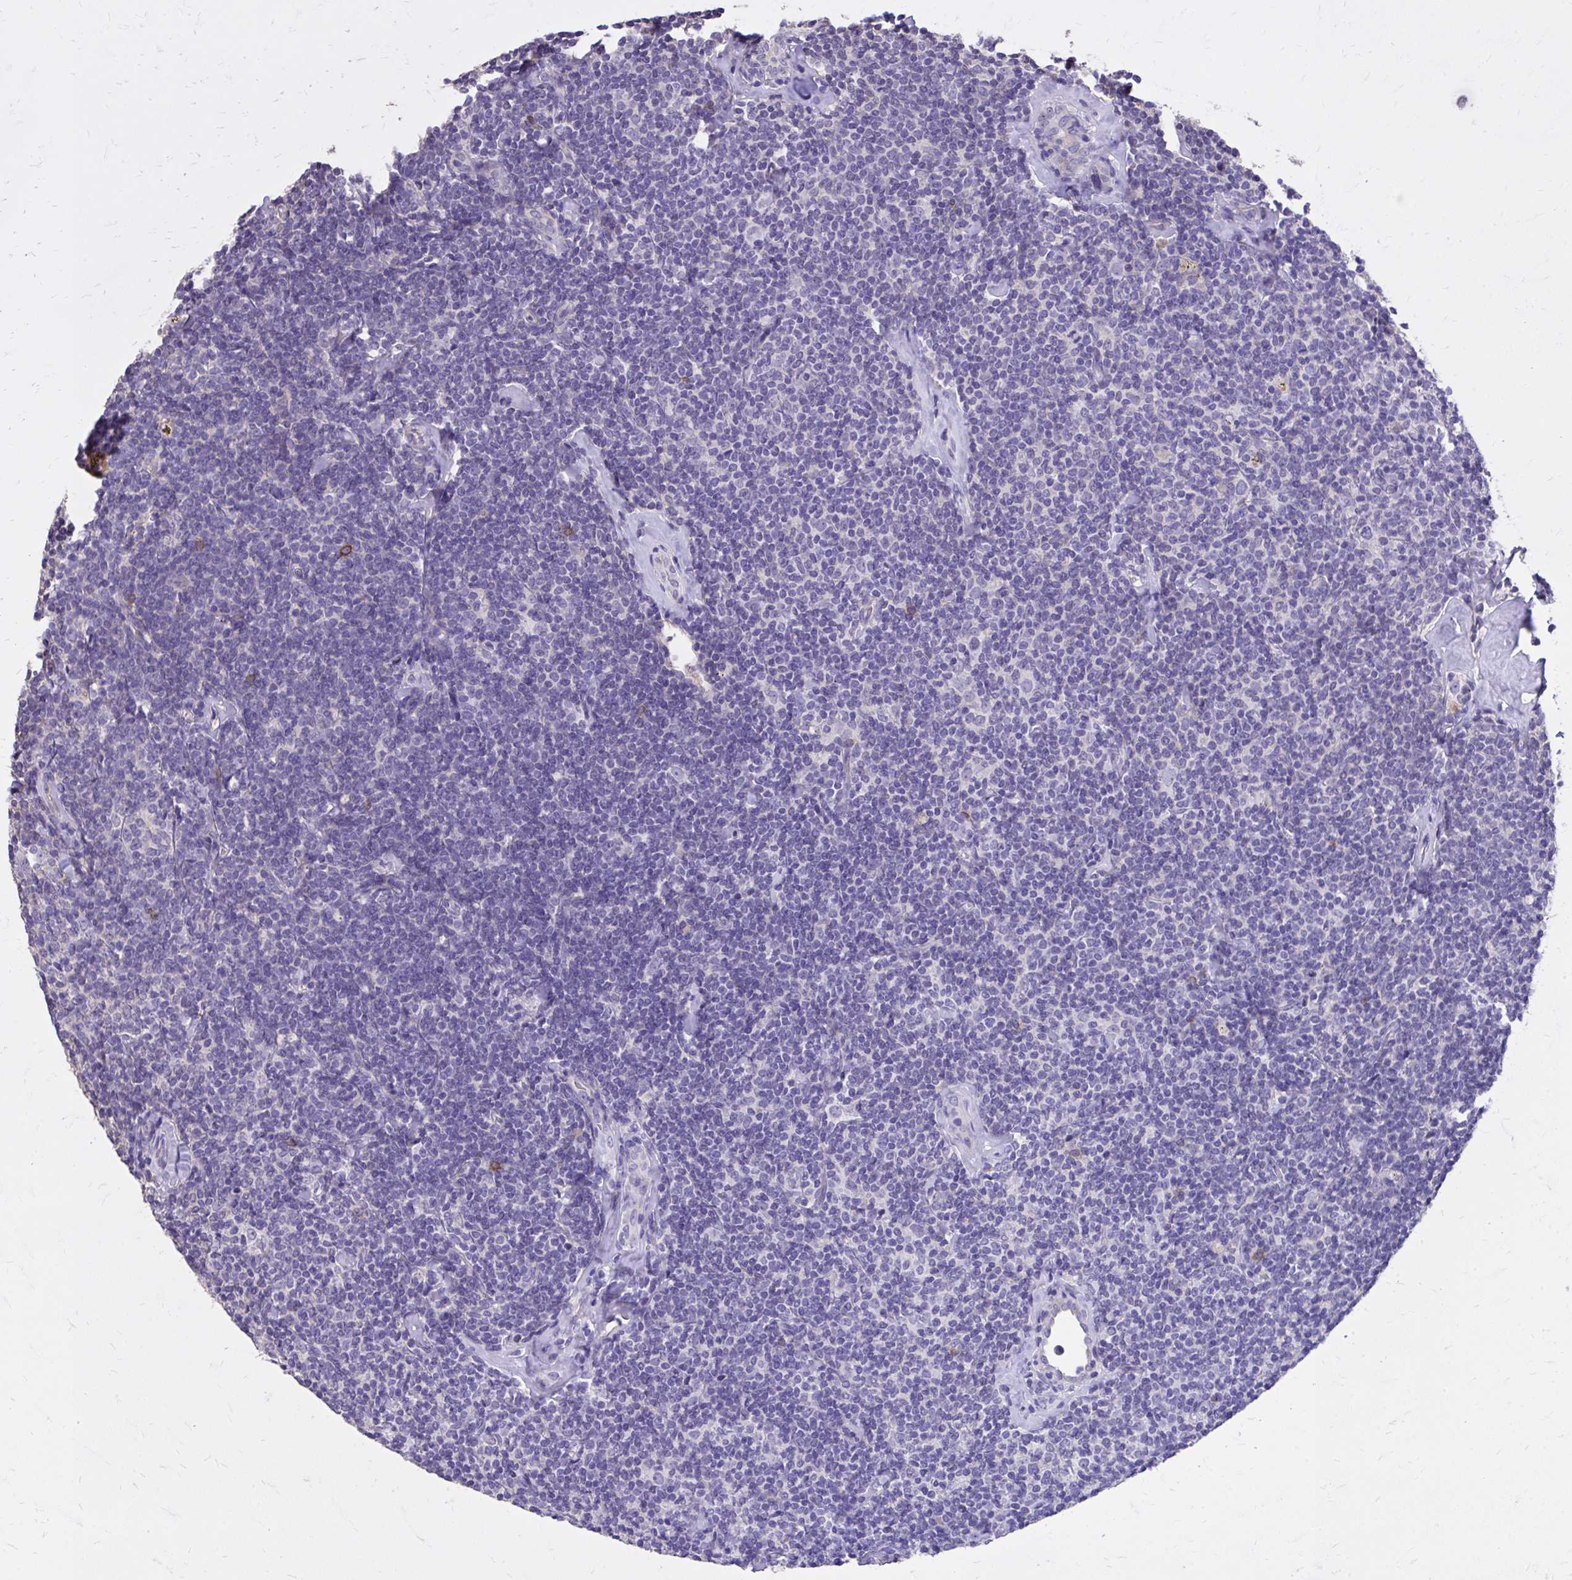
{"staining": {"intensity": "negative", "quantity": "none", "location": "none"}, "tissue": "lymphoma", "cell_type": "Tumor cells", "image_type": "cancer", "snomed": [{"axis": "morphology", "description": "Malignant lymphoma, non-Hodgkin's type, Low grade"}, {"axis": "topography", "description": "Lymph node"}], "caption": "This histopathology image is of lymphoma stained with immunohistochemistry (IHC) to label a protein in brown with the nuclei are counter-stained blue. There is no positivity in tumor cells.", "gene": "EPB41L1", "patient": {"sex": "female", "age": 56}}